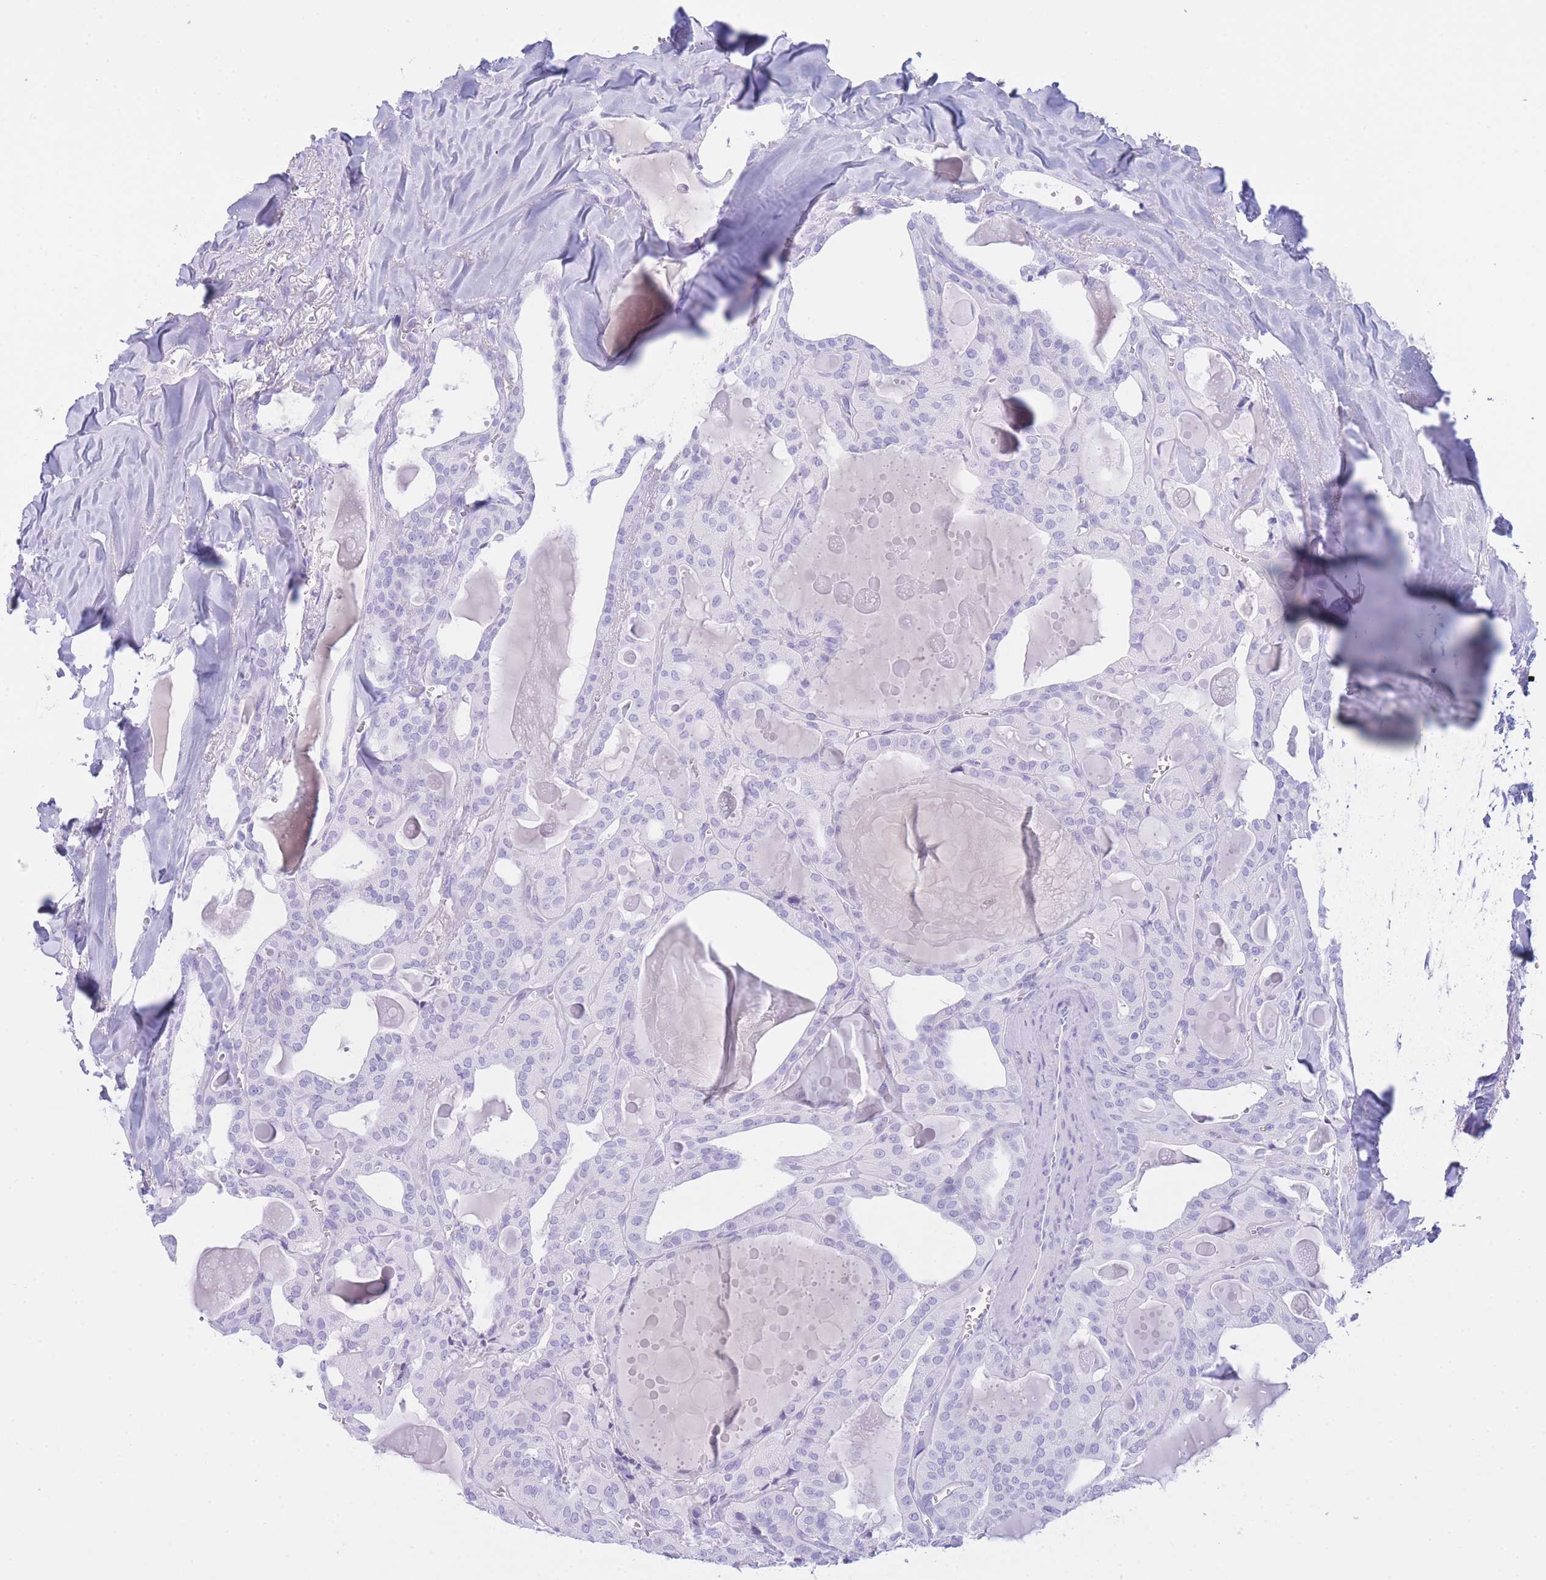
{"staining": {"intensity": "negative", "quantity": "none", "location": "none"}, "tissue": "thyroid cancer", "cell_type": "Tumor cells", "image_type": "cancer", "snomed": [{"axis": "morphology", "description": "Papillary adenocarcinoma, NOS"}, {"axis": "topography", "description": "Thyroid gland"}], "caption": "A histopathology image of papillary adenocarcinoma (thyroid) stained for a protein exhibits no brown staining in tumor cells. (Stains: DAB IHC with hematoxylin counter stain, Microscopy: brightfield microscopy at high magnification).", "gene": "PLBD1", "patient": {"sex": "male", "age": 52}}